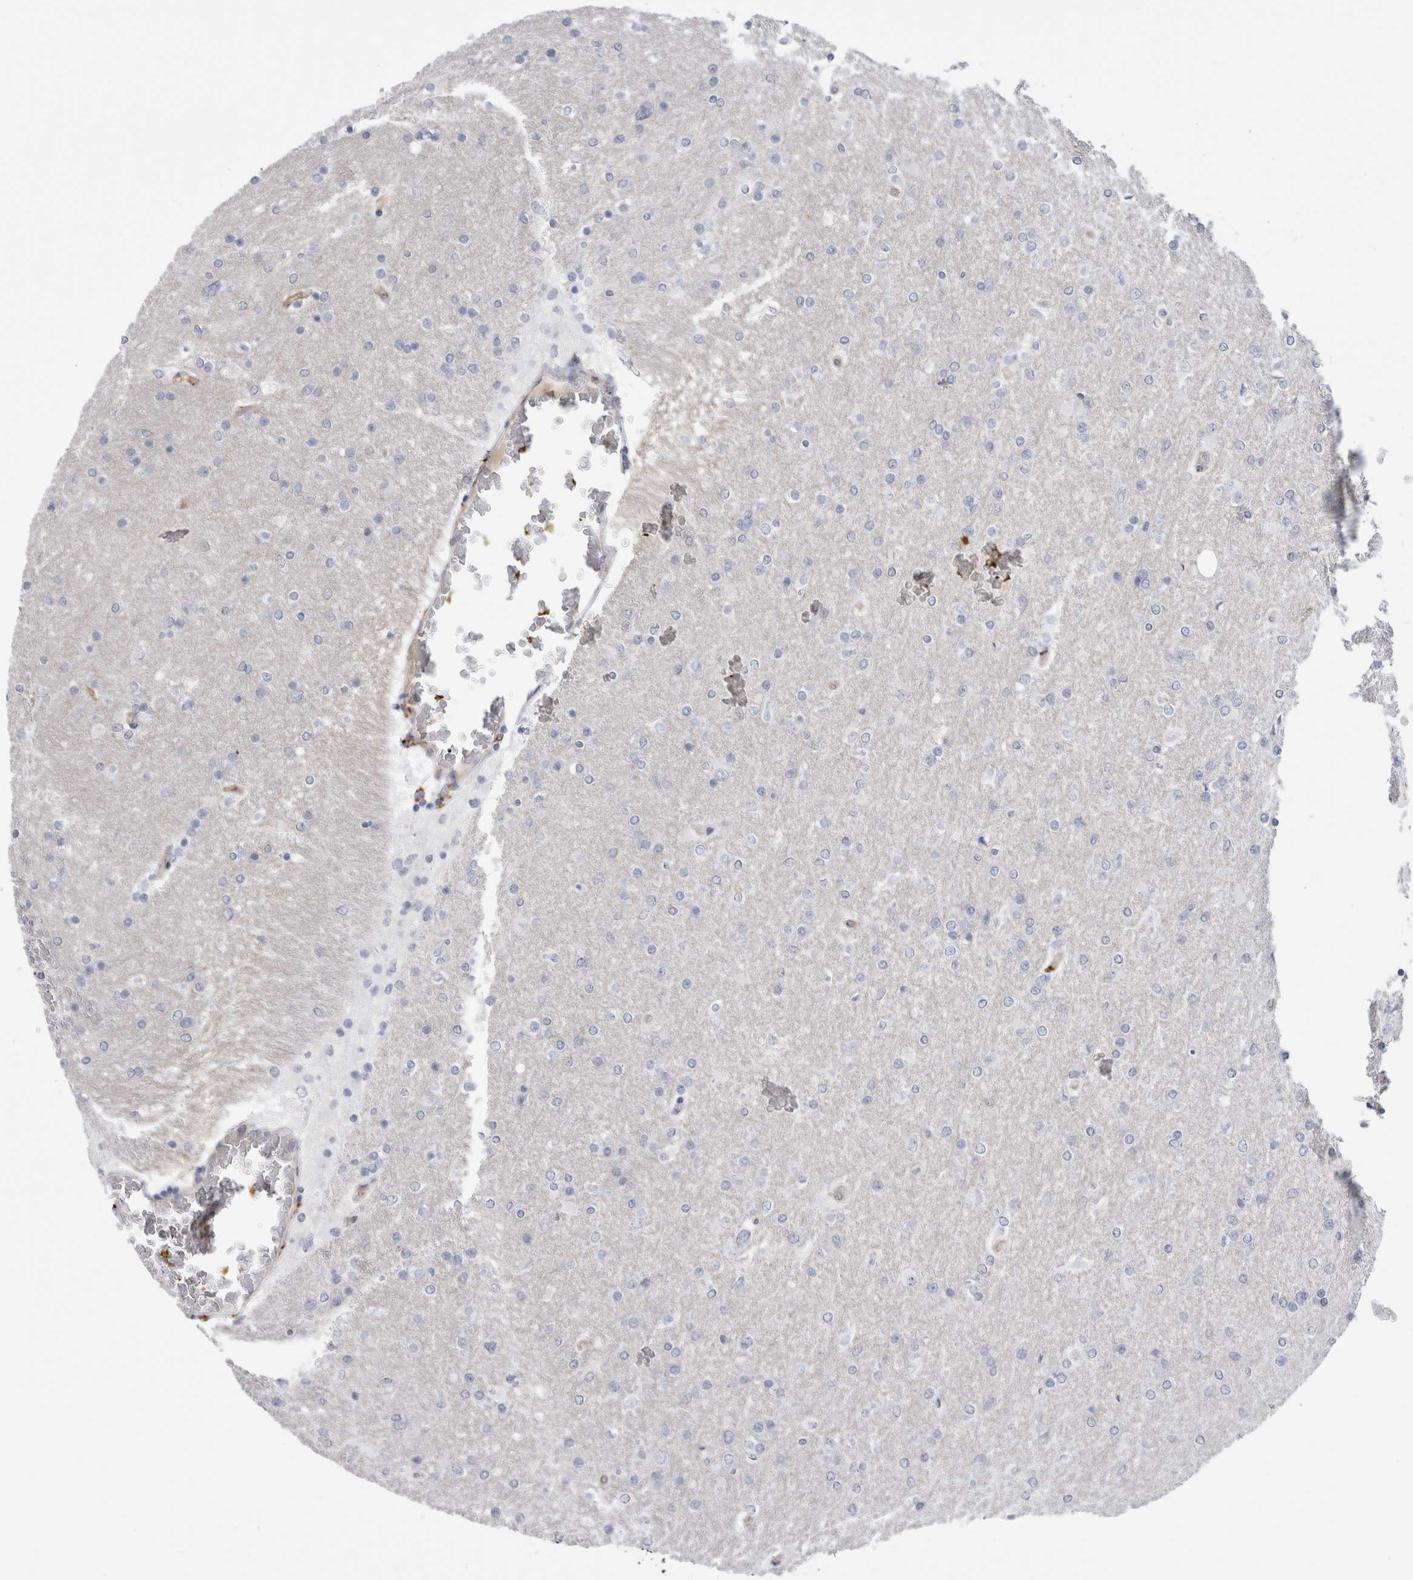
{"staining": {"intensity": "negative", "quantity": "none", "location": "none"}, "tissue": "glioma", "cell_type": "Tumor cells", "image_type": "cancer", "snomed": [{"axis": "morphology", "description": "Glioma, malignant, High grade"}, {"axis": "topography", "description": "Cerebral cortex"}], "caption": "Immunohistochemical staining of human glioma demonstrates no significant staining in tumor cells.", "gene": "ANKMY1", "patient": {"sex": "female", "age": 36}}